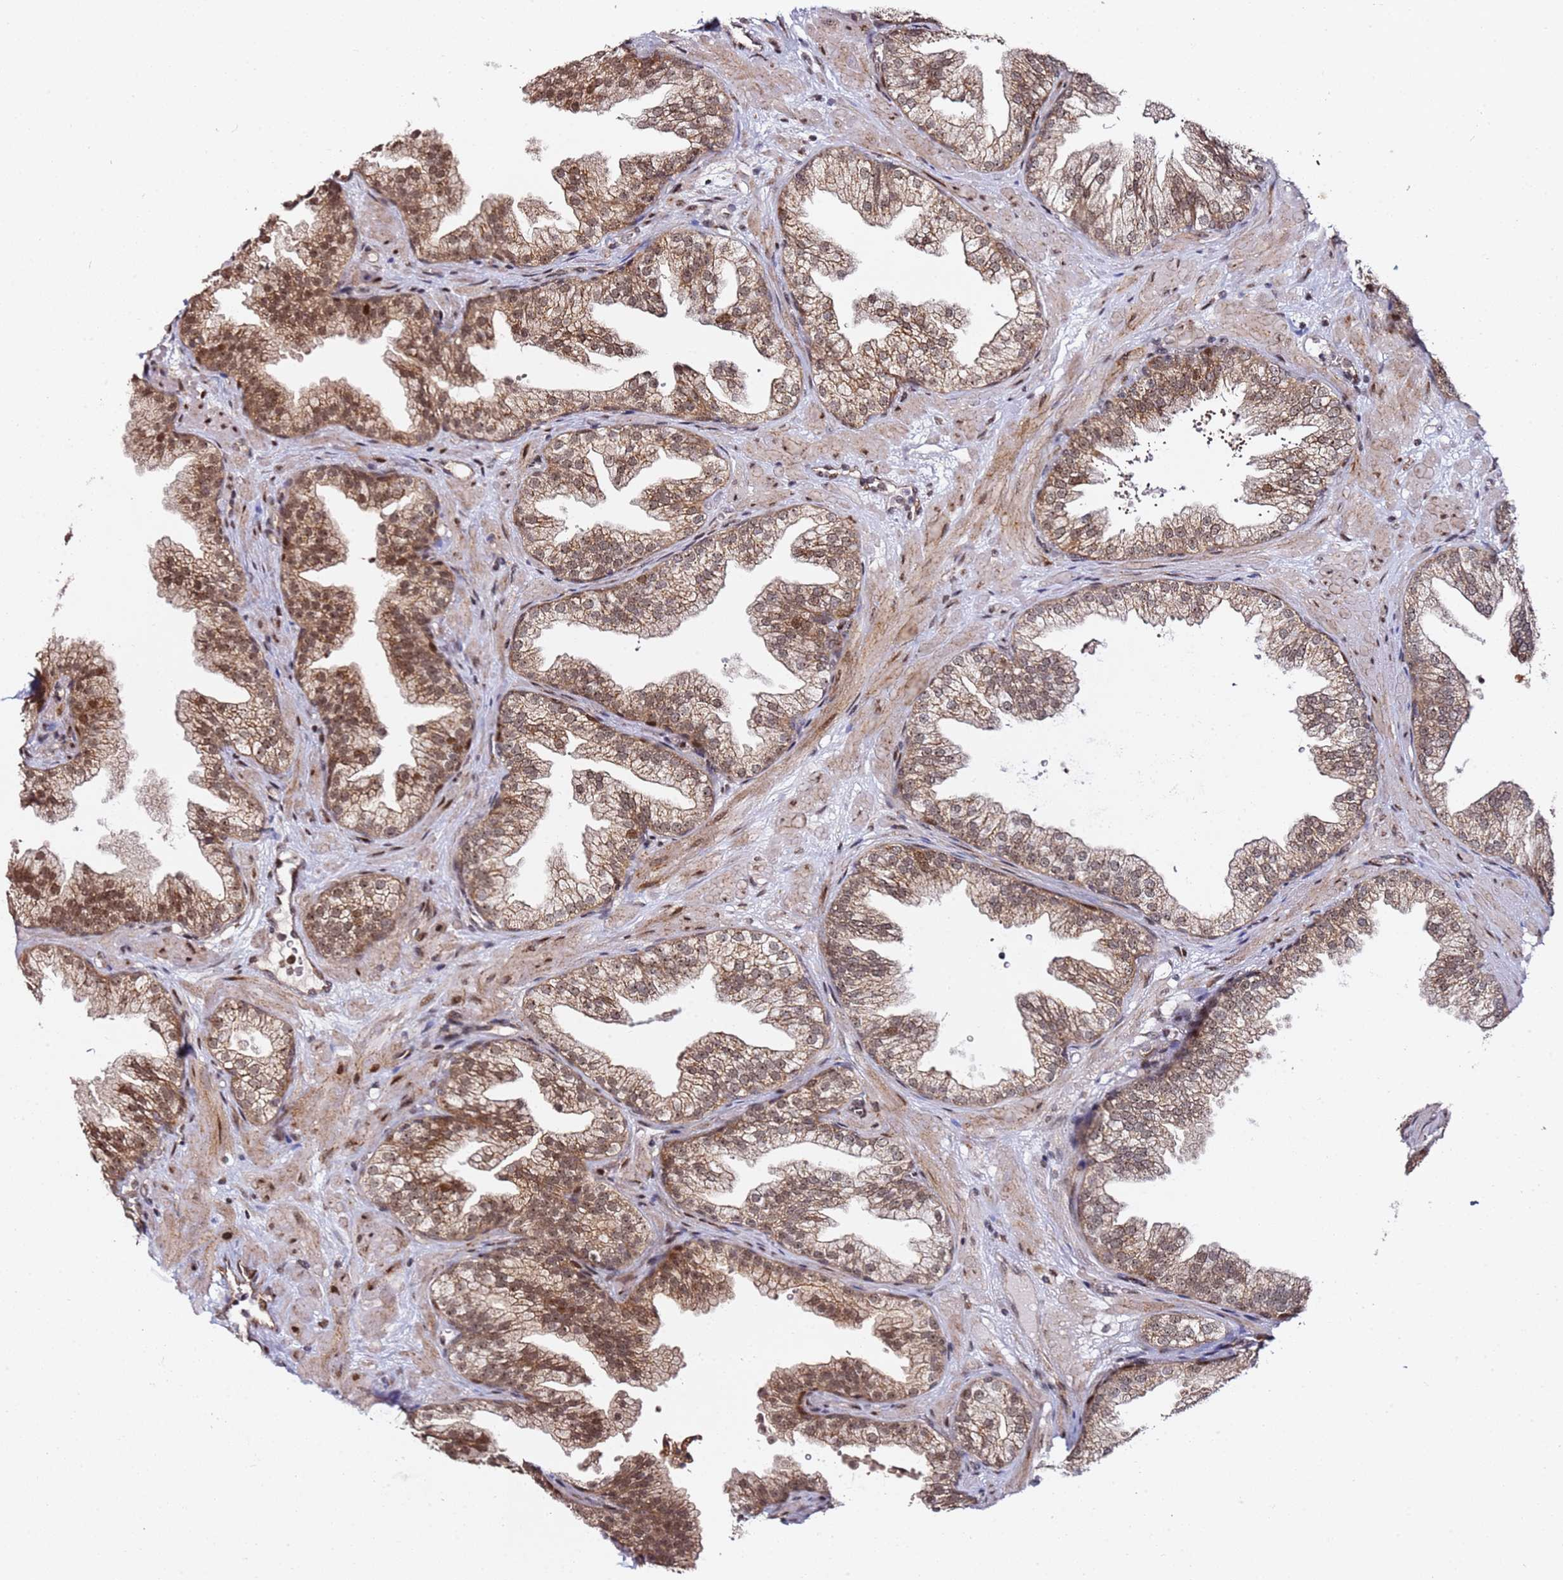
{"staining": {"intensity": "moderate", "quantity": ">75%", "location": "cytoplasmic/membranous,nuclear"}, "tissue": "prostate", "cell_type": "Glandular cells", "image_type": "normal", "snomed": [{"axis": "morphology", "description": "Normal tissue, NOS"}, {"axis": "topography", "description": "Prostate"}], "caption": "This is a photomicrograph of IHC staining of benign prostate, which shows moderate staining in the cytoplasmic/membranous,nuclear of glandular cells.", "gene": "TP53AIP1", "patient": {"sex": "male", "age": 37}}